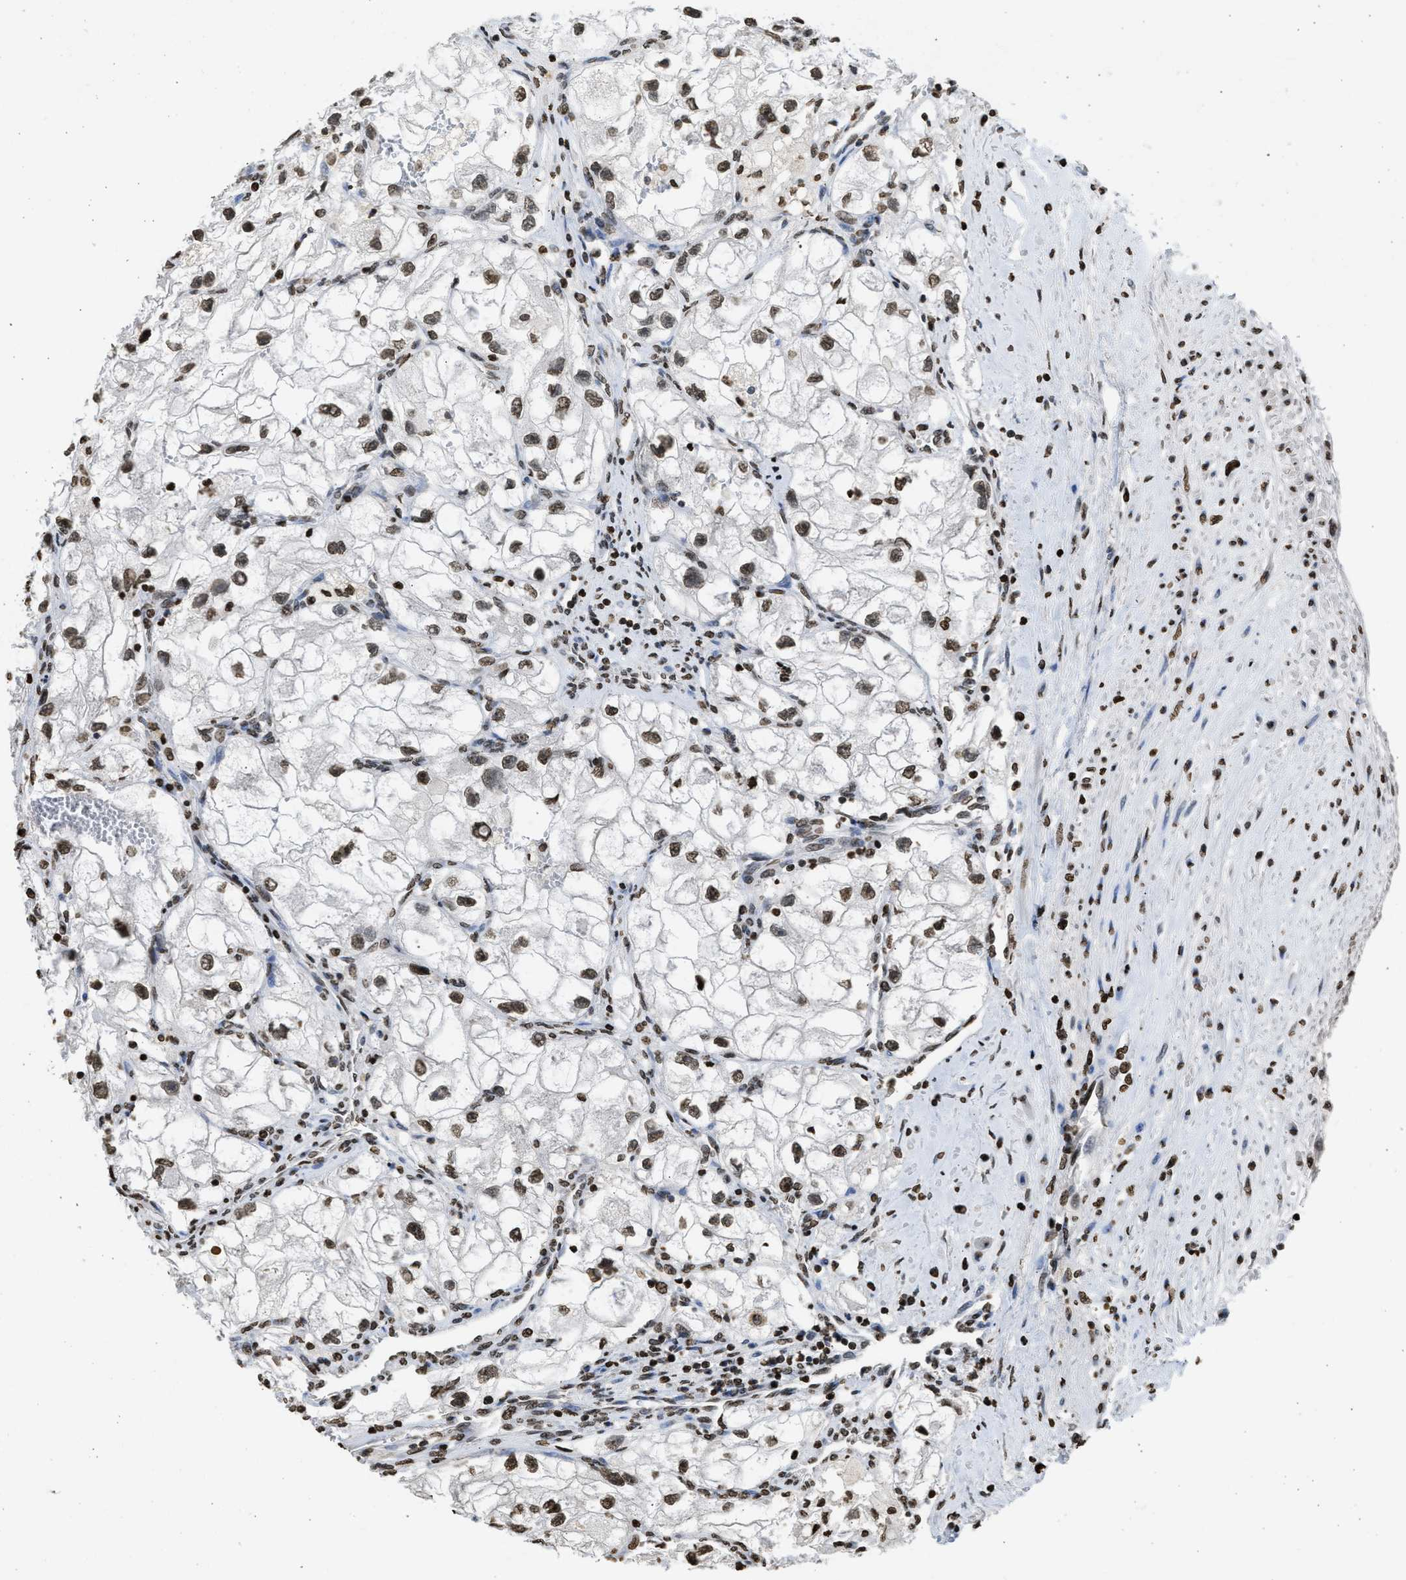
{"staining": {"intensity": "strong", "quantity": ">75%", "location": "nuclear"}, "tissue": "renal cancer", "cell_type": "Tumor cells", "image_type": "cancer", "snomed": [{"axis": "morphology", "description": "Adenocarcinoma, NOS"}, {"axis": "topography", "description": "Kidney"}], "caption": "IHC of human renal cancer (adenocarcinoma) shows high levels of strong nuclear positivity in about >75% of tumor cells.", "gene": "RRAGC", "patient": {"sex": "female", "age": 70}}